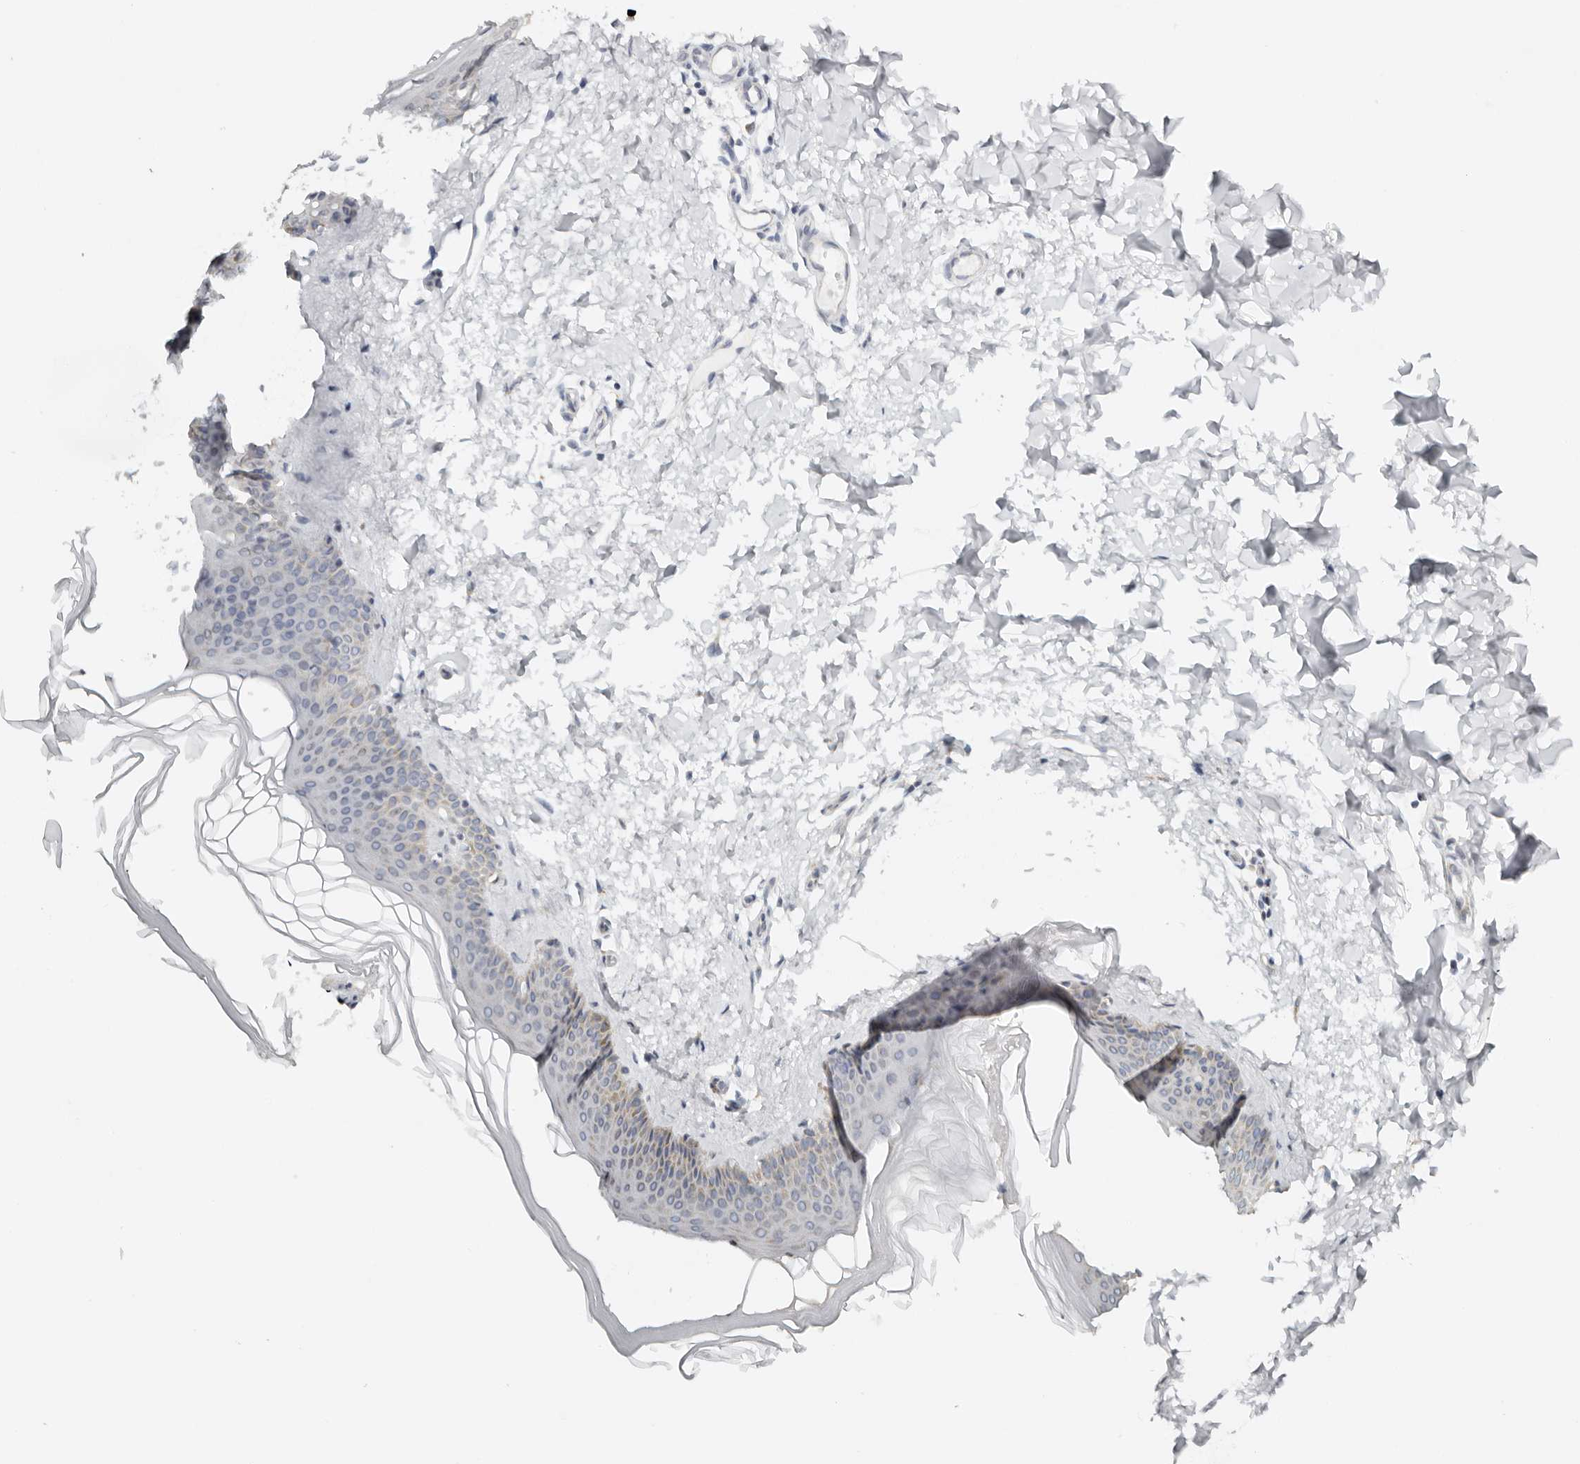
{"staining": {"intensity": "negative", "quantity": "none", "location": "none"}, "tissue": "skin", "cell_type": "Fibroblasts", "image_type": "normal", "snomed": [{"axis": "morphology", "description": "Normal tissue, NOS"}, {"axis": "topography", "description": "Skin"}], "caption": "Immunohistochemistry of unremarkable skin demonstrates no staining in fibroblasts.", "gene": "KDF1", "patient": {"sex": "female", "age": 27}}